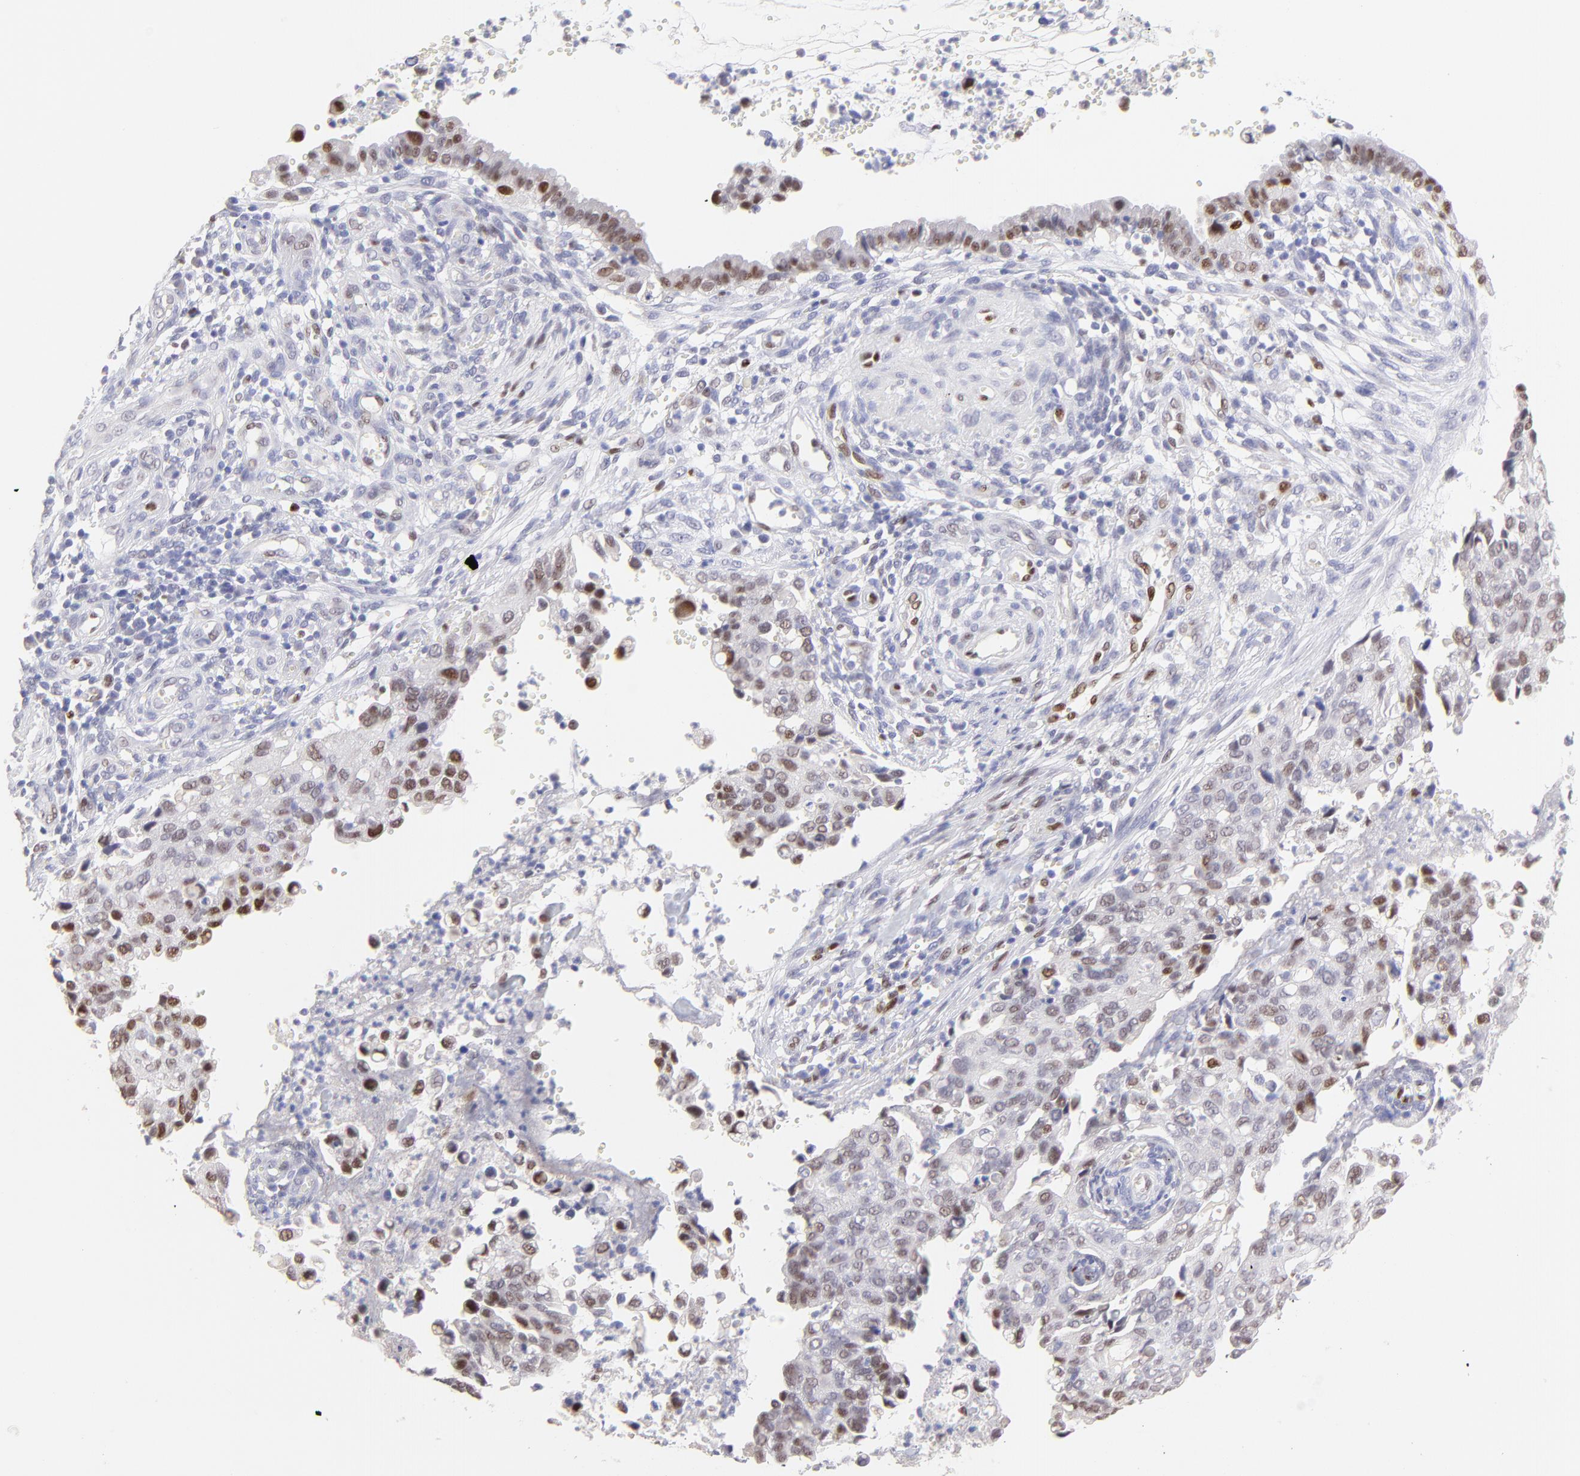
{"staining": {"intensity": "weak", "quantity": "25%-75%", "location": "nuclear"}, "tissue": "cervical cancer", "cell_type": "Tumor cells", "image_type": "cancer", "snomed": [{"axis": "morphology", "description": "Normal tissue, NOS"}, {"axis": "morphology", "description": "Squamous cell carcinoma, NOS"}, {"axis": "topography", "description": "Cervix"}], "caption": "Human cervical cancer stained with a brown dye displays weak nuclear positive expression in approximately 25%-75% of tumor cells.", "gene": "KLF4", "patient": {"sex": "female", "age": 45}}